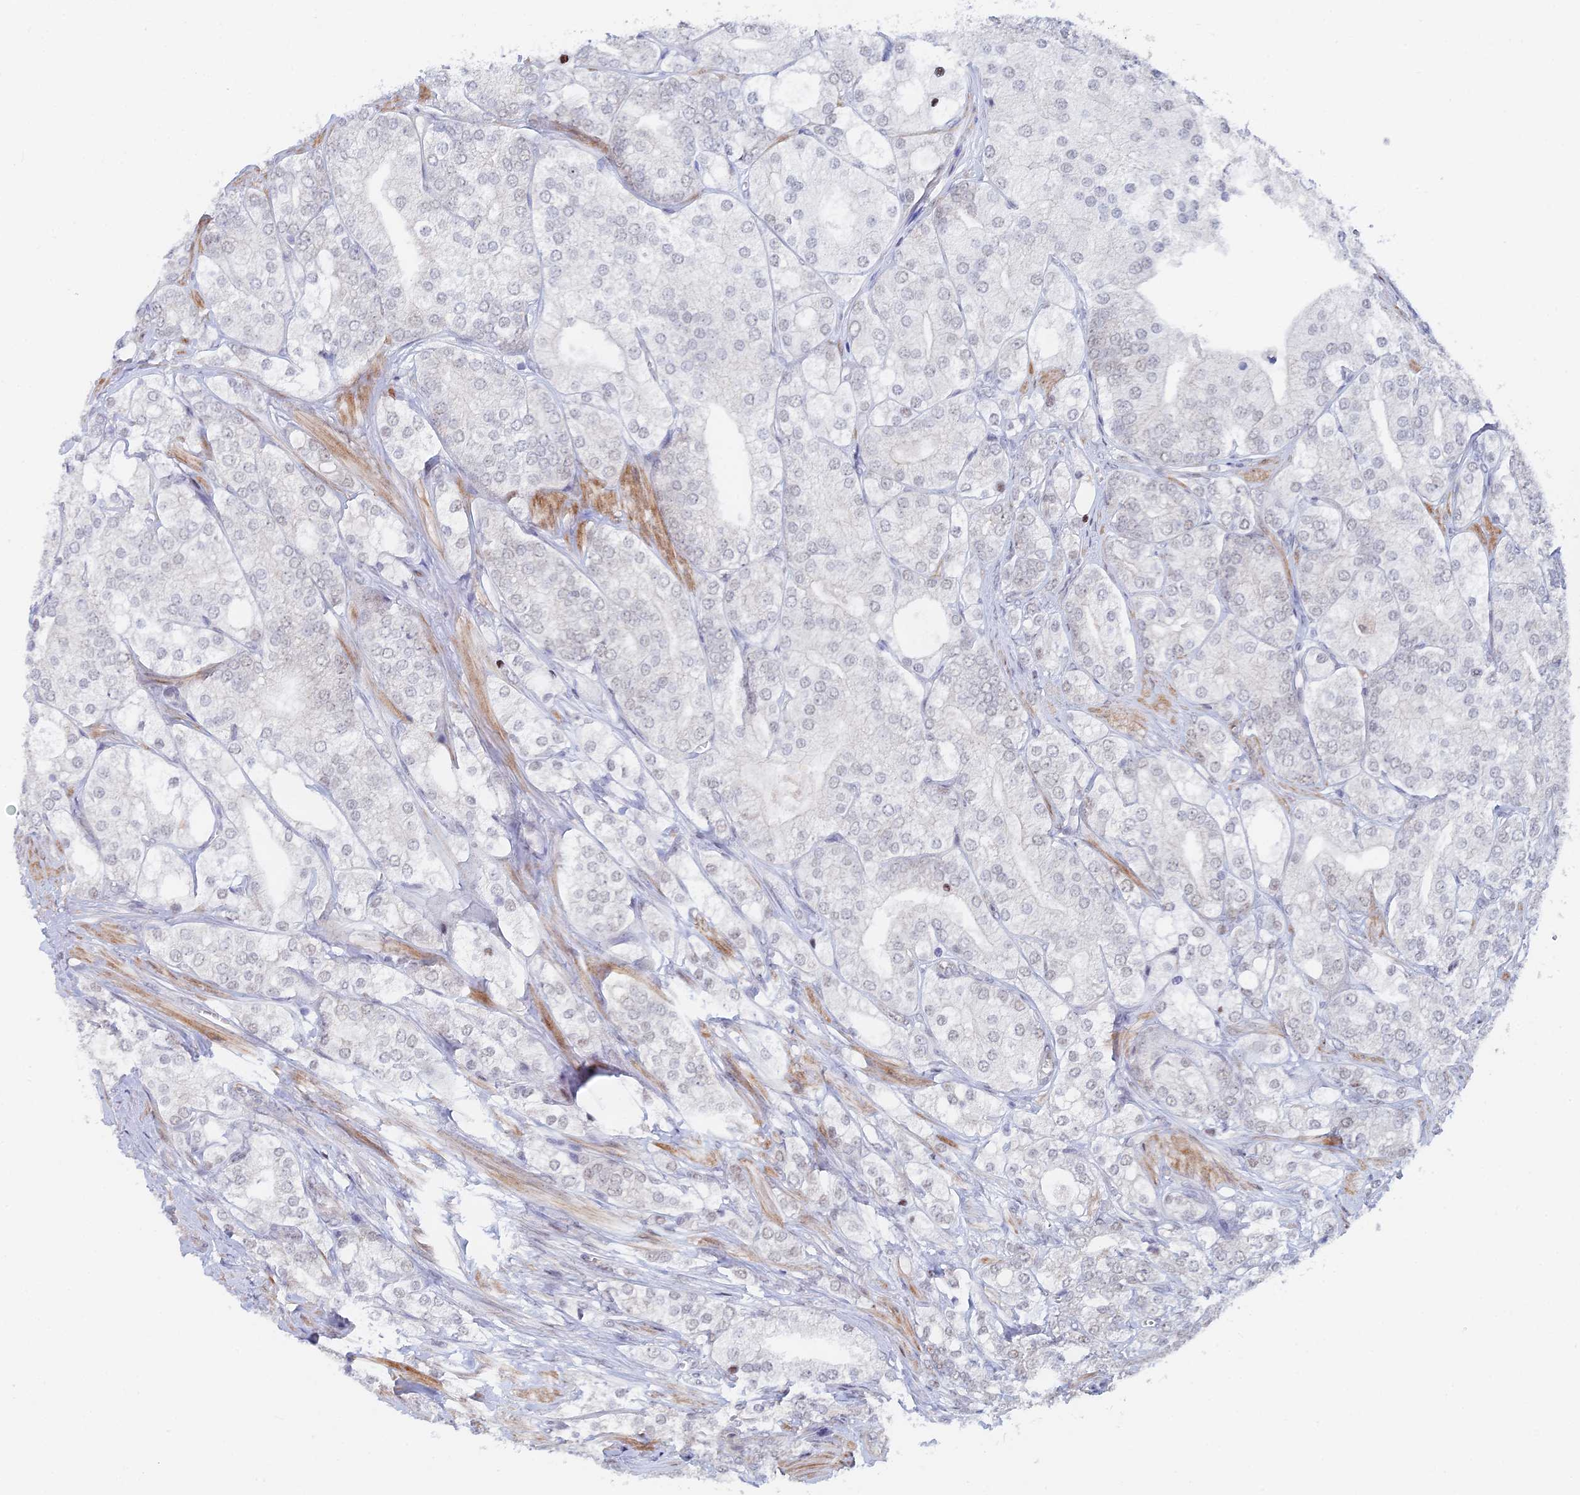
{"staining": {"intensity": "negative", "quantity": "none", "location": "none"}, "tissue": "prostate cancer", "cell_type": "Tumor cells", "image_type": "cancer", "snomed": [{"axis": "morphology", "description": "Adenocarcinoma, High grade"}, {"axis": "topography", "description": "Prostate"}], "caption": "Prostate cancer (adenocarcinoma (high-grade)) was stained to show a protein in brown. There is no significant expression in tumor cells. (DAB (3,3'-diaminobenzidine) IHC visualized using brightfield microscopy, high magnification).", "gene": "GMNC", "patient": {"sex": "male", "age": 50}}